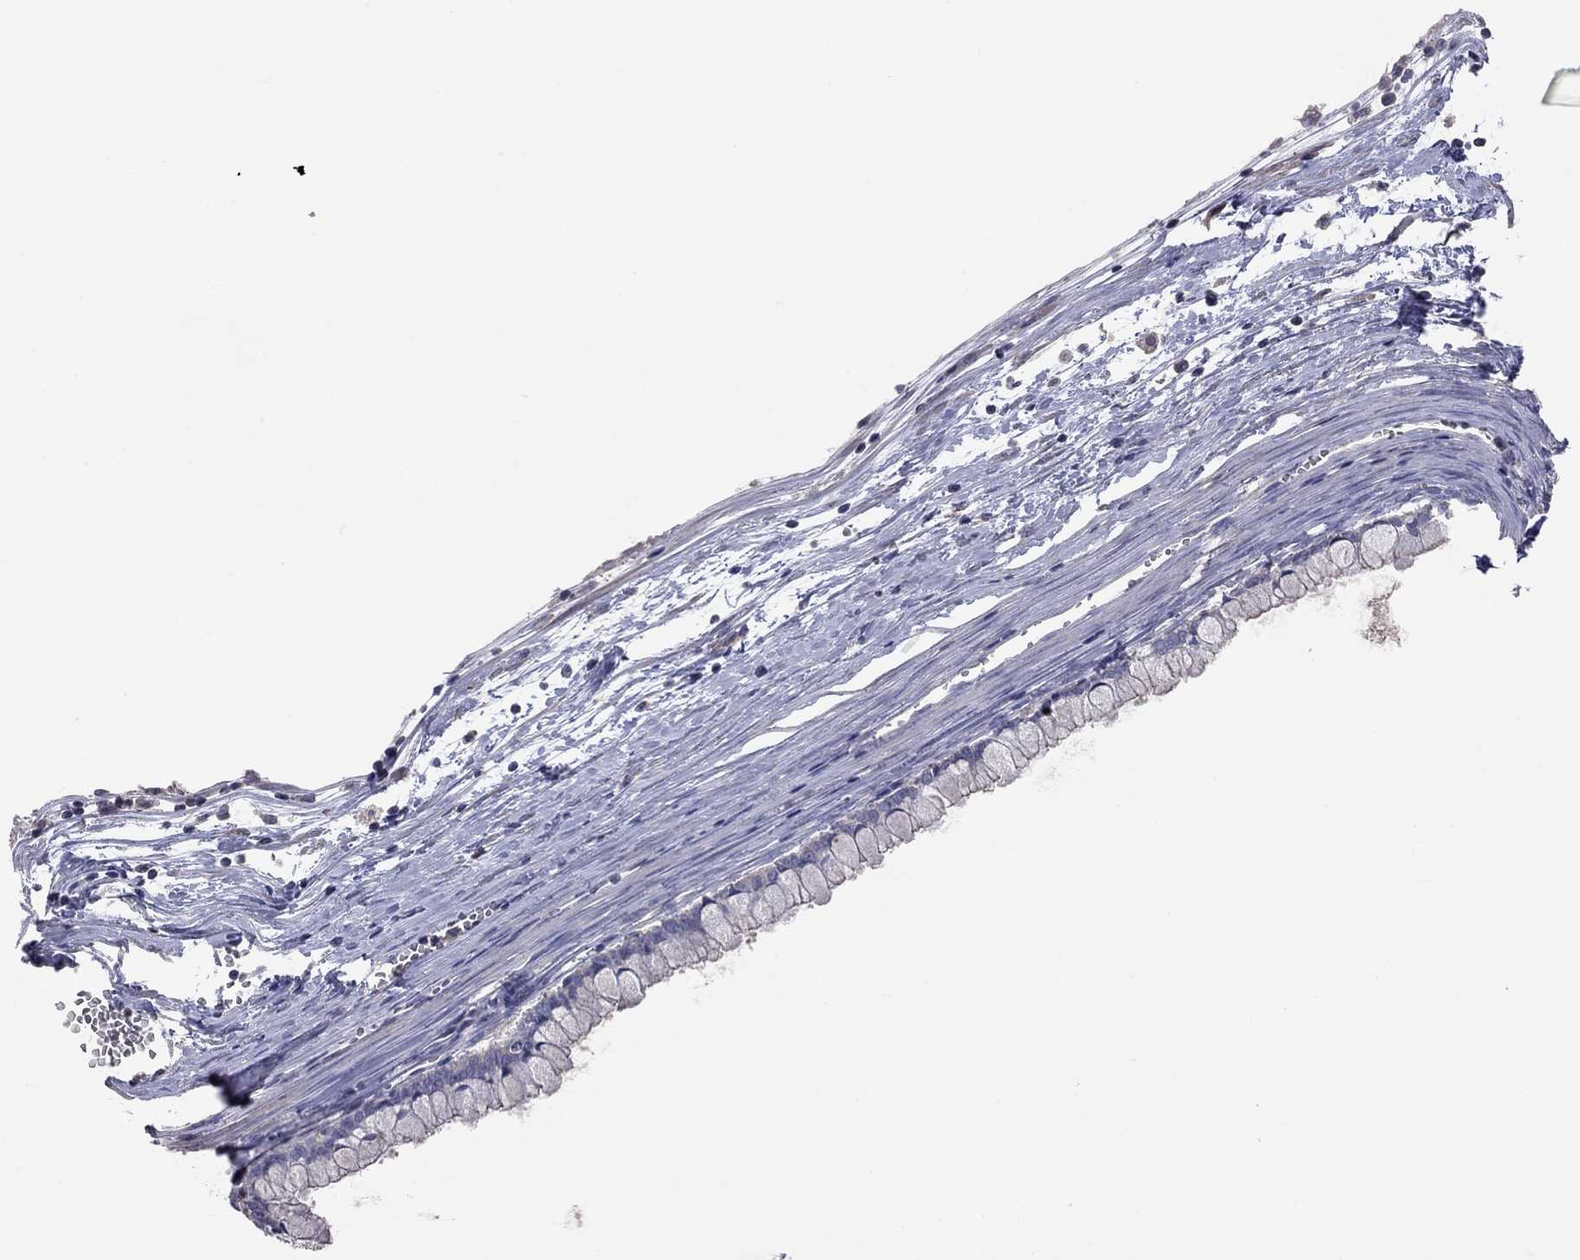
{"staining": {"intensity": "negative", "quantity": "none", "location": "none"}, "tissue": "ovarian cancer", "cell_type": "Tumor cells", "image_type": "cancer", "snomed": [{"axis": "morphology", "description": "Cystadenocarcinoma, mucinous, NOS"}, {"axis": "topography", "description": "Ovary"}], "caption": "Immunohistochemistry (IHC) histopathology image of ovarian cancer (mucinous cystadenocarcinoma) stained for a protein (brown), which shows no staining in tumor cells.", "gene": "KCNB1", "patient": {"sex": "female", "age": 67}}